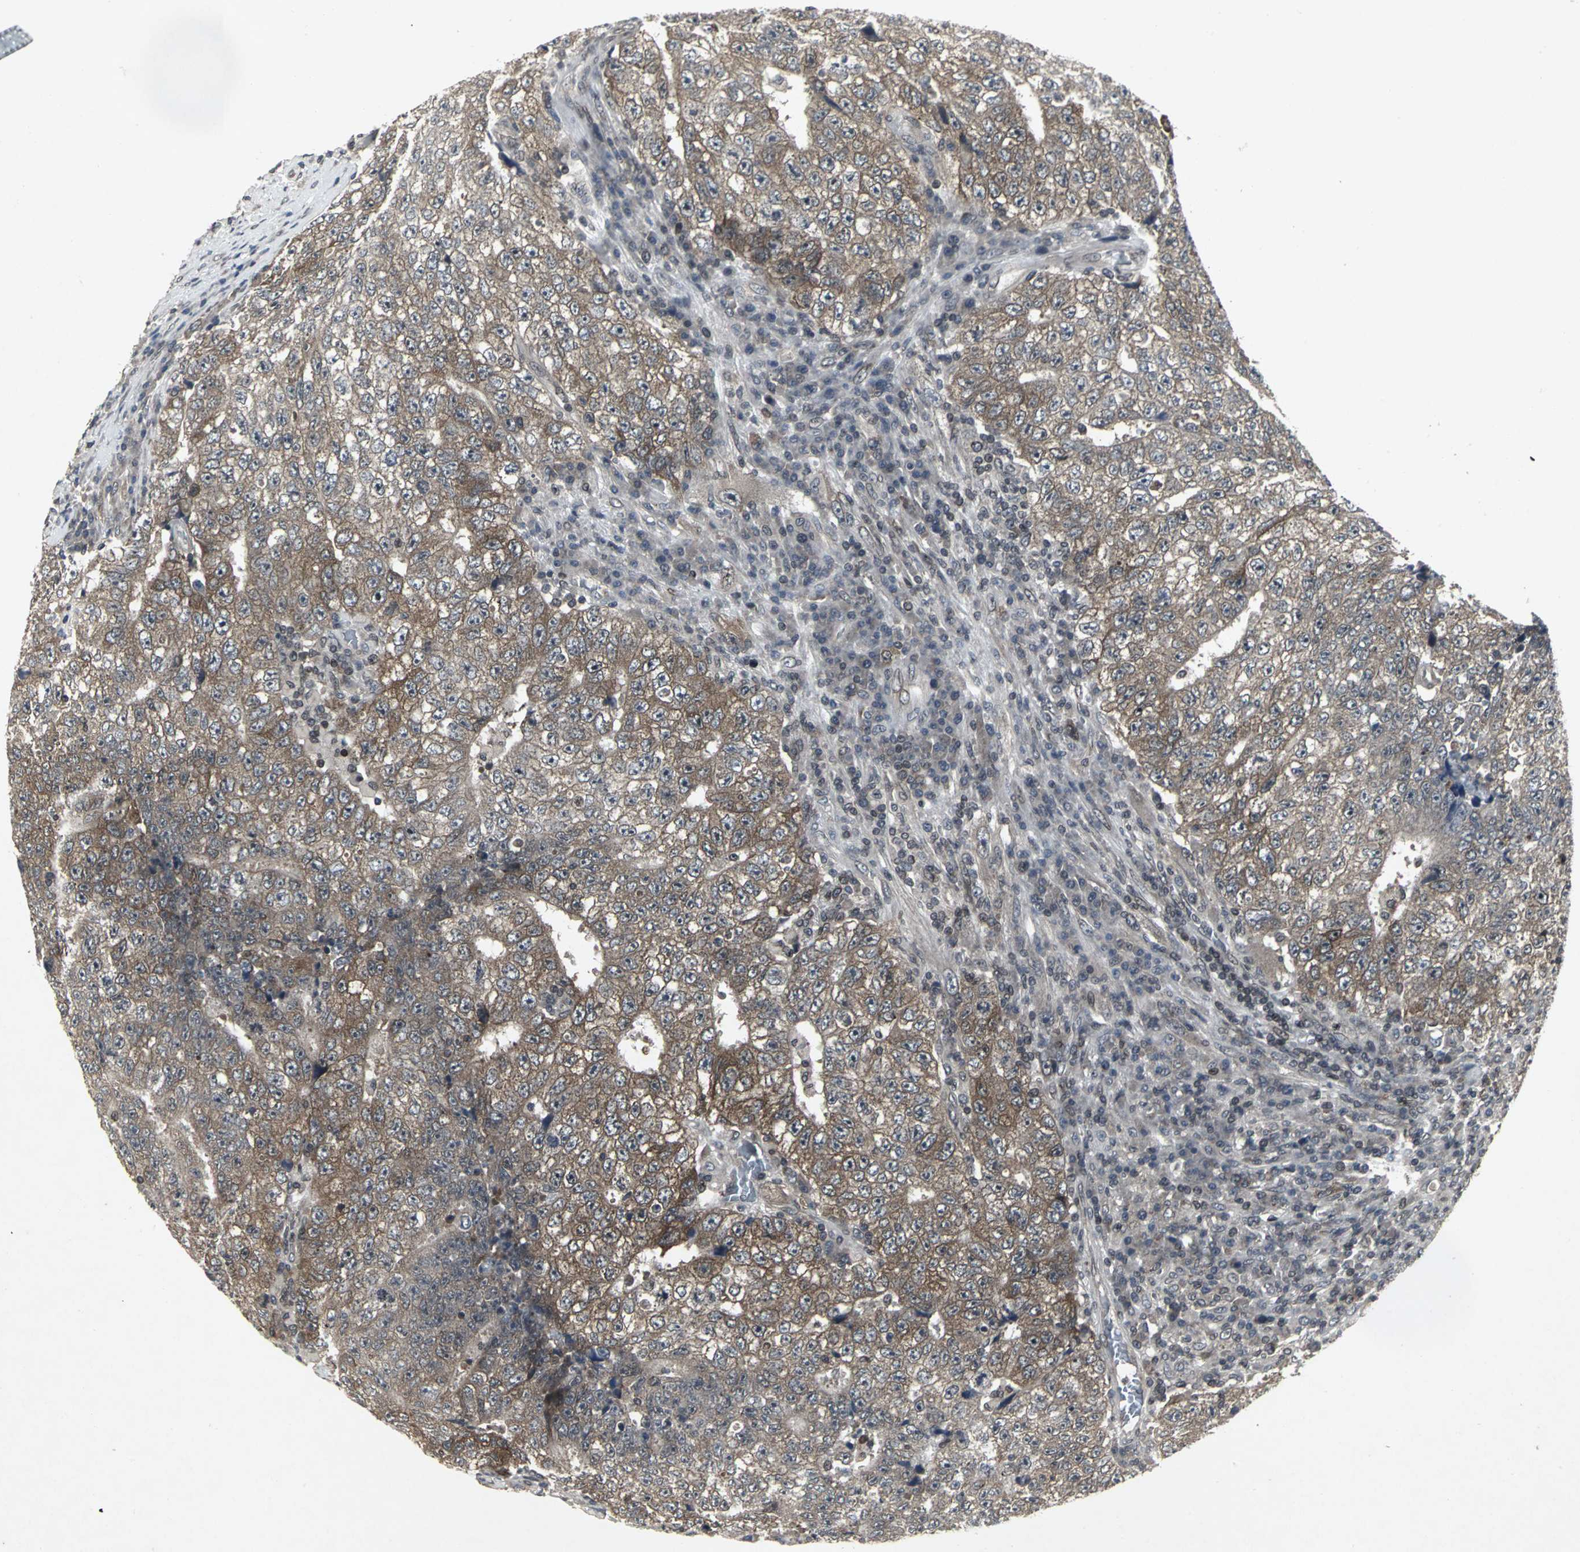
{"staining": {"intensity": "moderate", "quantity": ">75%", "location": "cytoplasmic/membranous"}, "tissue": "testis cancer", "cell_type": "Tumor cells", "image_type": "cancer", "snomed": [{"axis": "morphology", "description": "Necrosis, NOS"}, {"axis": "morphology", "description": "Carcinoma, Embryonal, NOS"}, {"axis": "topography", "description": "Testis"}], "caption": "This histopathology image demonstrates testis cancer (embryonal carcinoma) stained with immunohistochemistry (IHC) to label a protein in brown. The cytoplasmic/membranous of tumor cells show moderate positivity for the protein. Nuclei are counter-stained blue.", "gene": "SH2B3", "patient": {"sex": "male", "age": 19}}